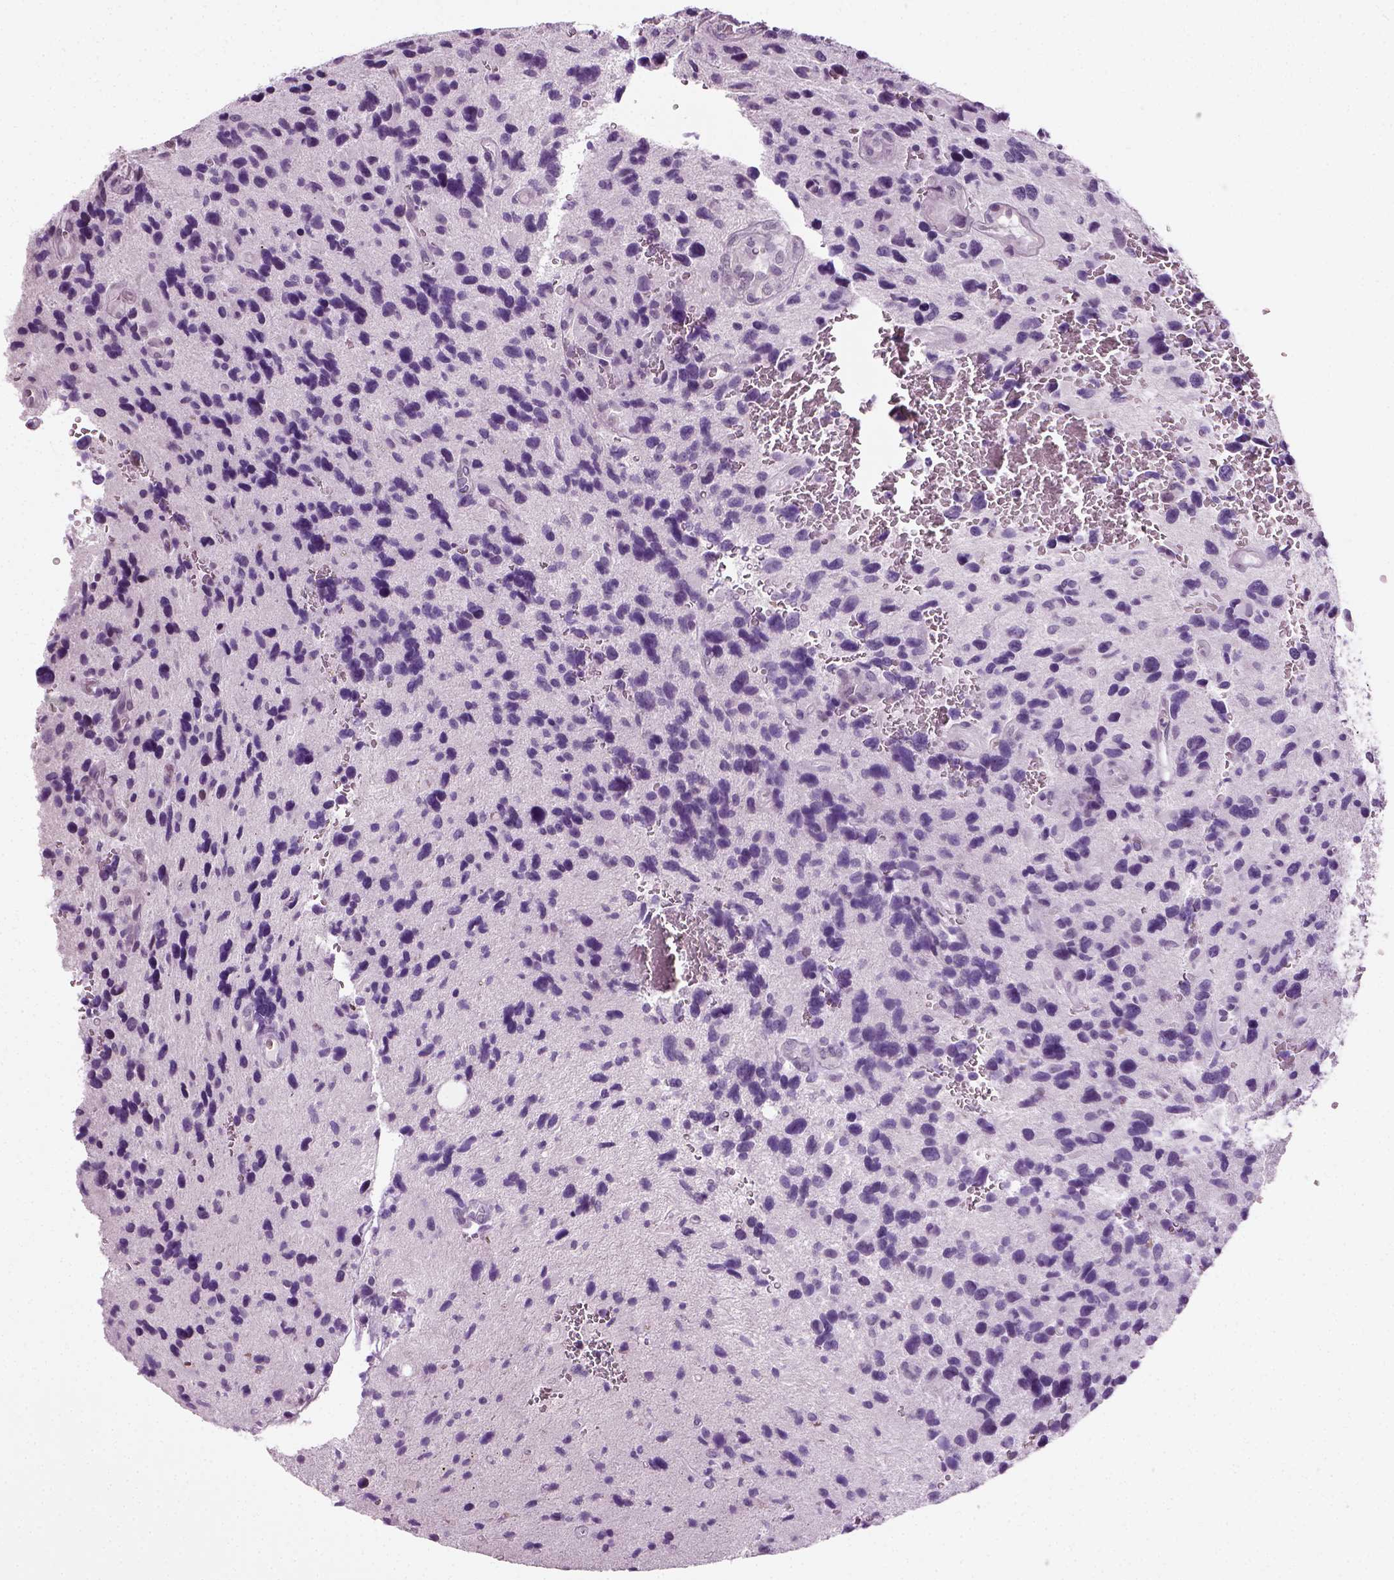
{"staining": {"intensity": "negative", "quantity": "none", "location": "none"}, "tissue": "glioma", "cell_type": "Tumor cells", "image_type": "cancer", "snomed": [{"axis": "morphology", "description": "Glioma, malignant, NOS"}, {"axis": "morphology", "description": "Glioma, malignant, High grade"}, {"axis": "topography", "description": "Brain"}], "caption": "An immunohistochemistry image of glioma is shown. There is no staining in tumor cells of glioma.", "gene": "SPATA31E1", "patient": {"sex": "female", "age": 71}}